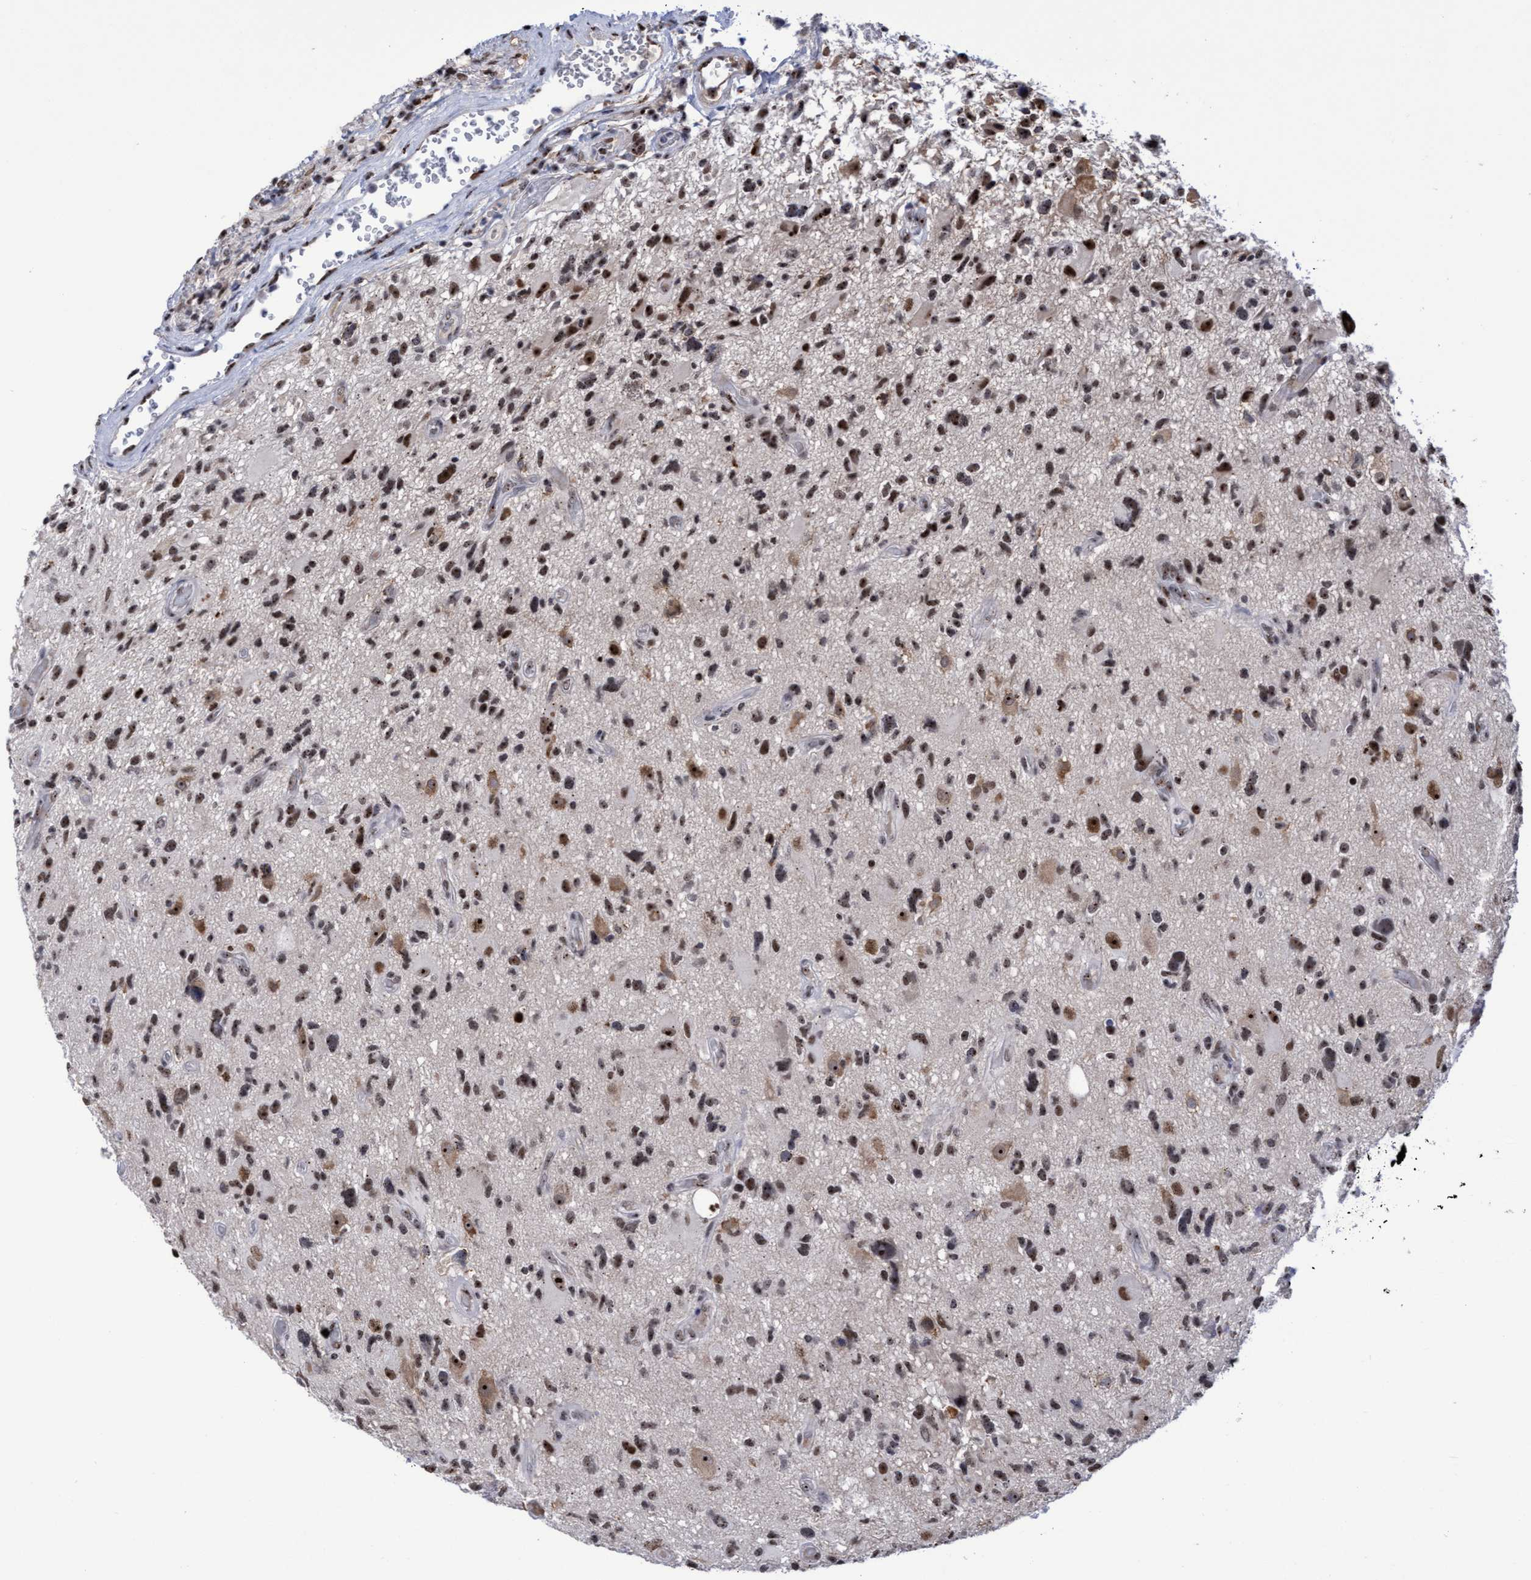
{"staining": {"intensity": "moderate", "quantity": ">75%", "location": "nuclear"}, "tissue": "glioma", "cell_type": "Tumor cells", "image_type": "cancer", "snomed": [{"axis": "morphology", "description": "Glioma, malignant, High grade"}, {"axis": "topography", "description": "Brain"}], "caption": "The micrograph exhibits immunohistochemical staining of malignant glioma (high-grade). There is moderate nuclear positivity is present in approximately >75% of tumor cells. (Brightfield microscopy of DAB IHC at high magnification).", "gene": "EFCAB10", "patient": {"sex": "male", "age": 33}}